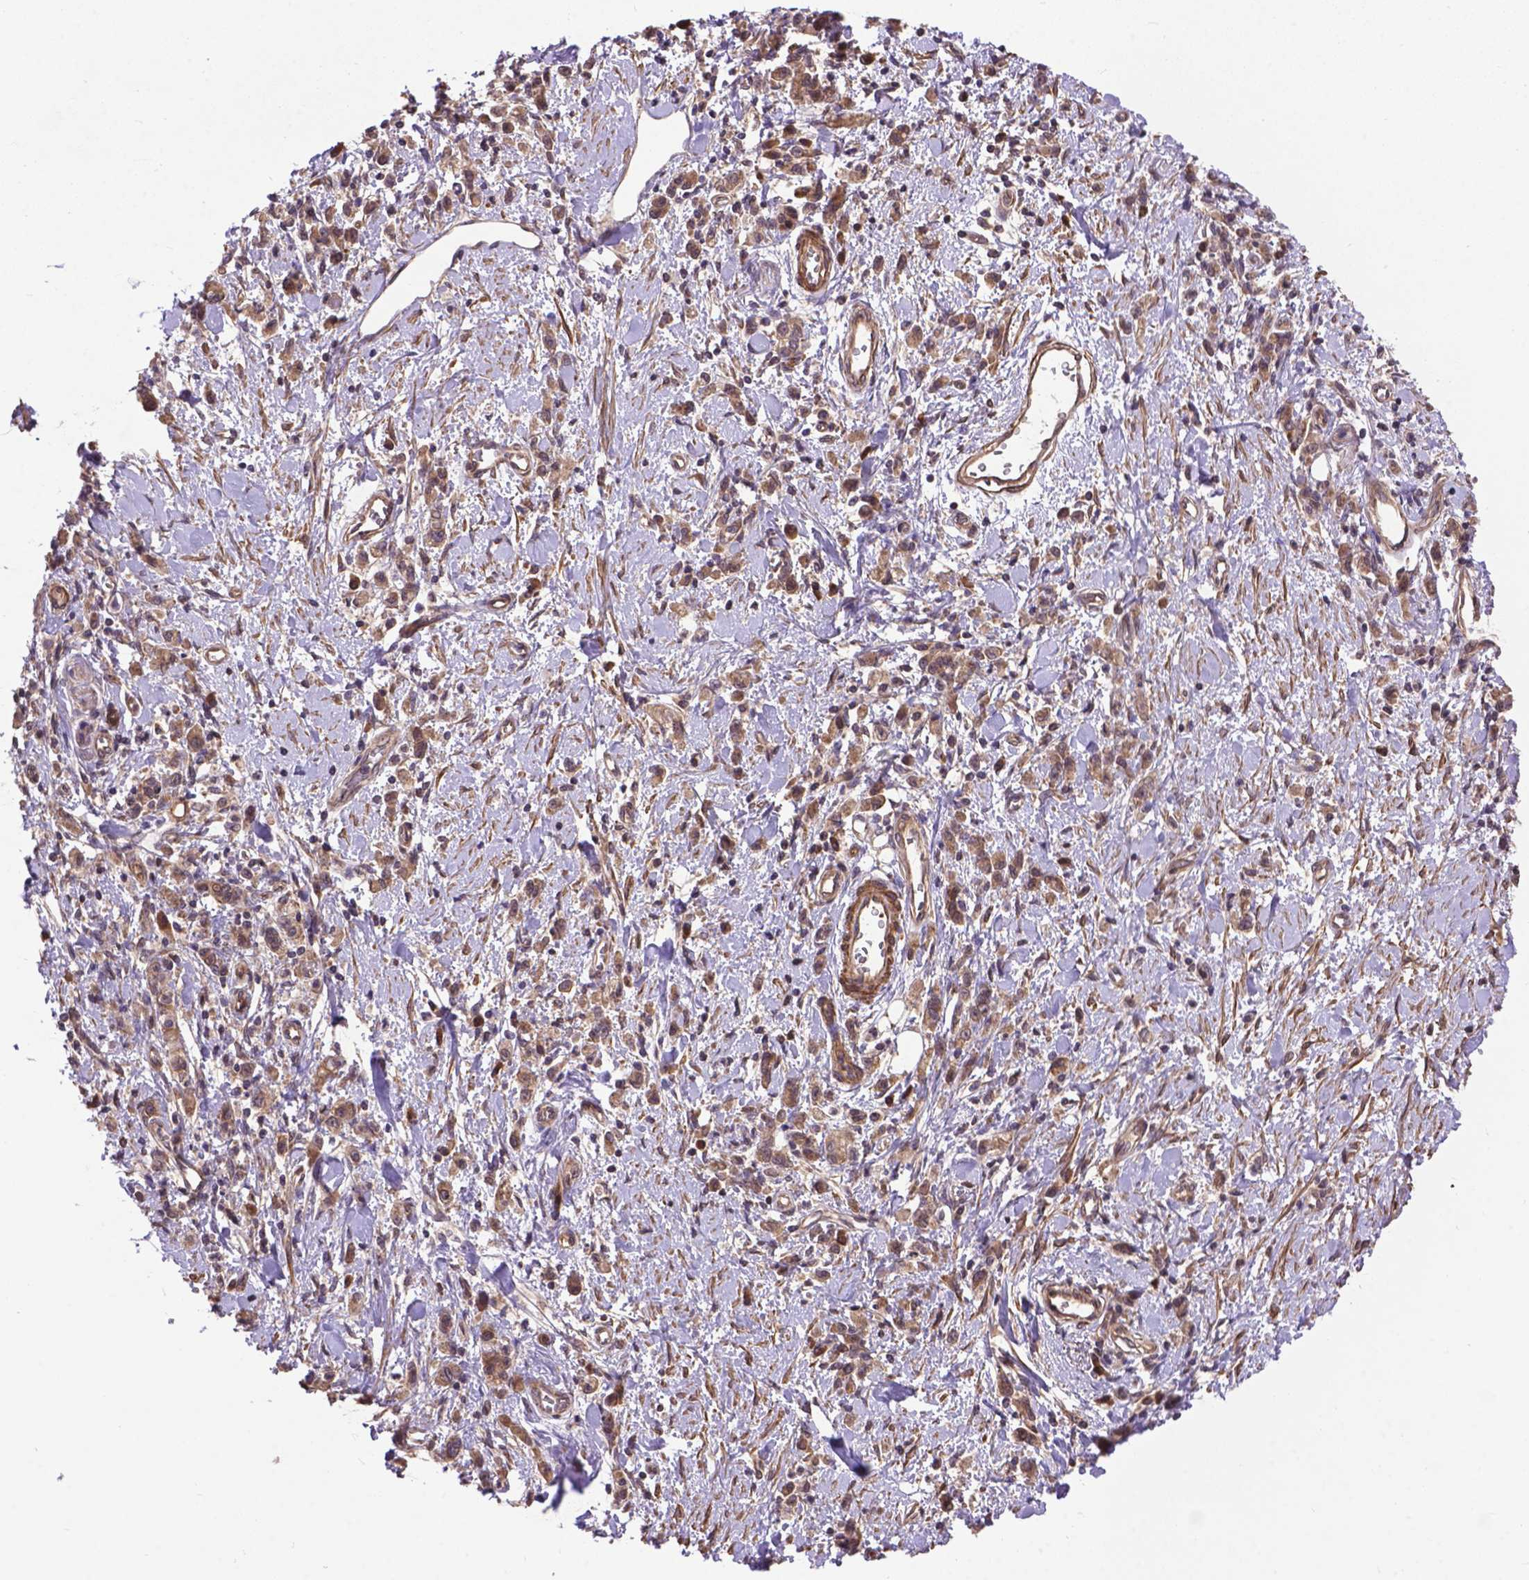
{"staining": {"intensity": "moderate", "quantity": ">75%", "location": "cytoplasmic/membranous"}, "tissue": "stomach cancer", "cell_type": "Tumor cells", "image_type": "cancer", "snomed": [{"axis": "morphology", "description": "Adenocarcinoma, NOS"}, {"axis": "topography", "description": "Stomach"}], "caption": "DAB (3,3'-diaminobenzidine) immunohistochemical staining of human stomach cancer (adenocarcinoma) reveals moderate cytoplasmic/membranous protein expression in about >75% of tumor cells. (DAB = brown stain, brightfield microscopy at high magnification).", "gene": "ZNF616", "patient": {"sex": "male", "age": 77}}